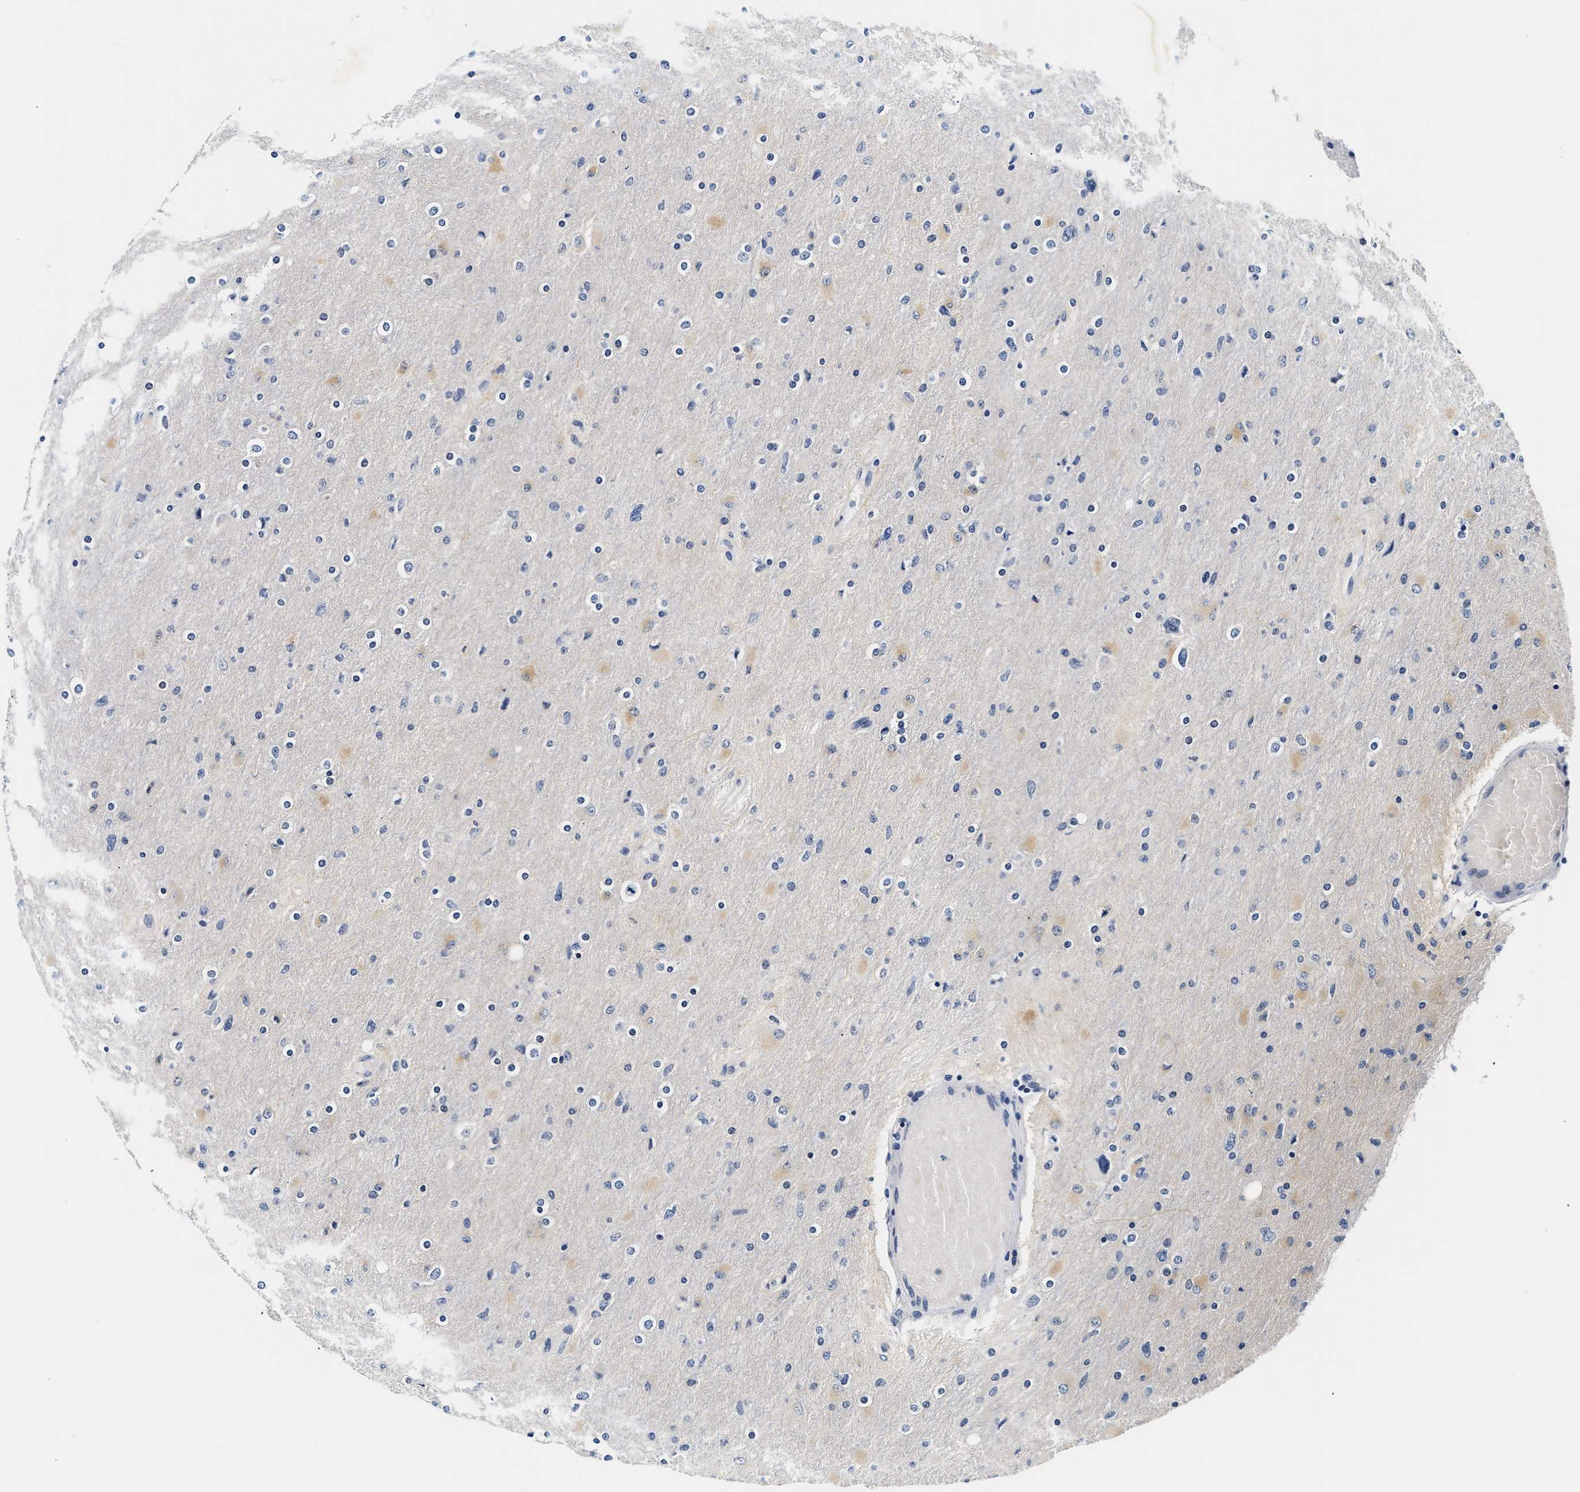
{"staining": {"intensity": "weak", "quantity": "<25%", "location": "cytoplasmic/membranous"}, "tissue": "glioma", "cell_type": "Tumor cells", "image_type": "cancer", "snomed": [{"axis": "morphology", "description": "Glioma, malignant, High grade"}, {"axis": "topography", "description": "Cerebral cortex"}], "caption": "The immunohistochemistry histopathology image has no significant positivity in tumor cells of malignant glioma (high-grade) tissue.", "gene": "UCHL3", "patient": {"sex": "female", "age": 36}}